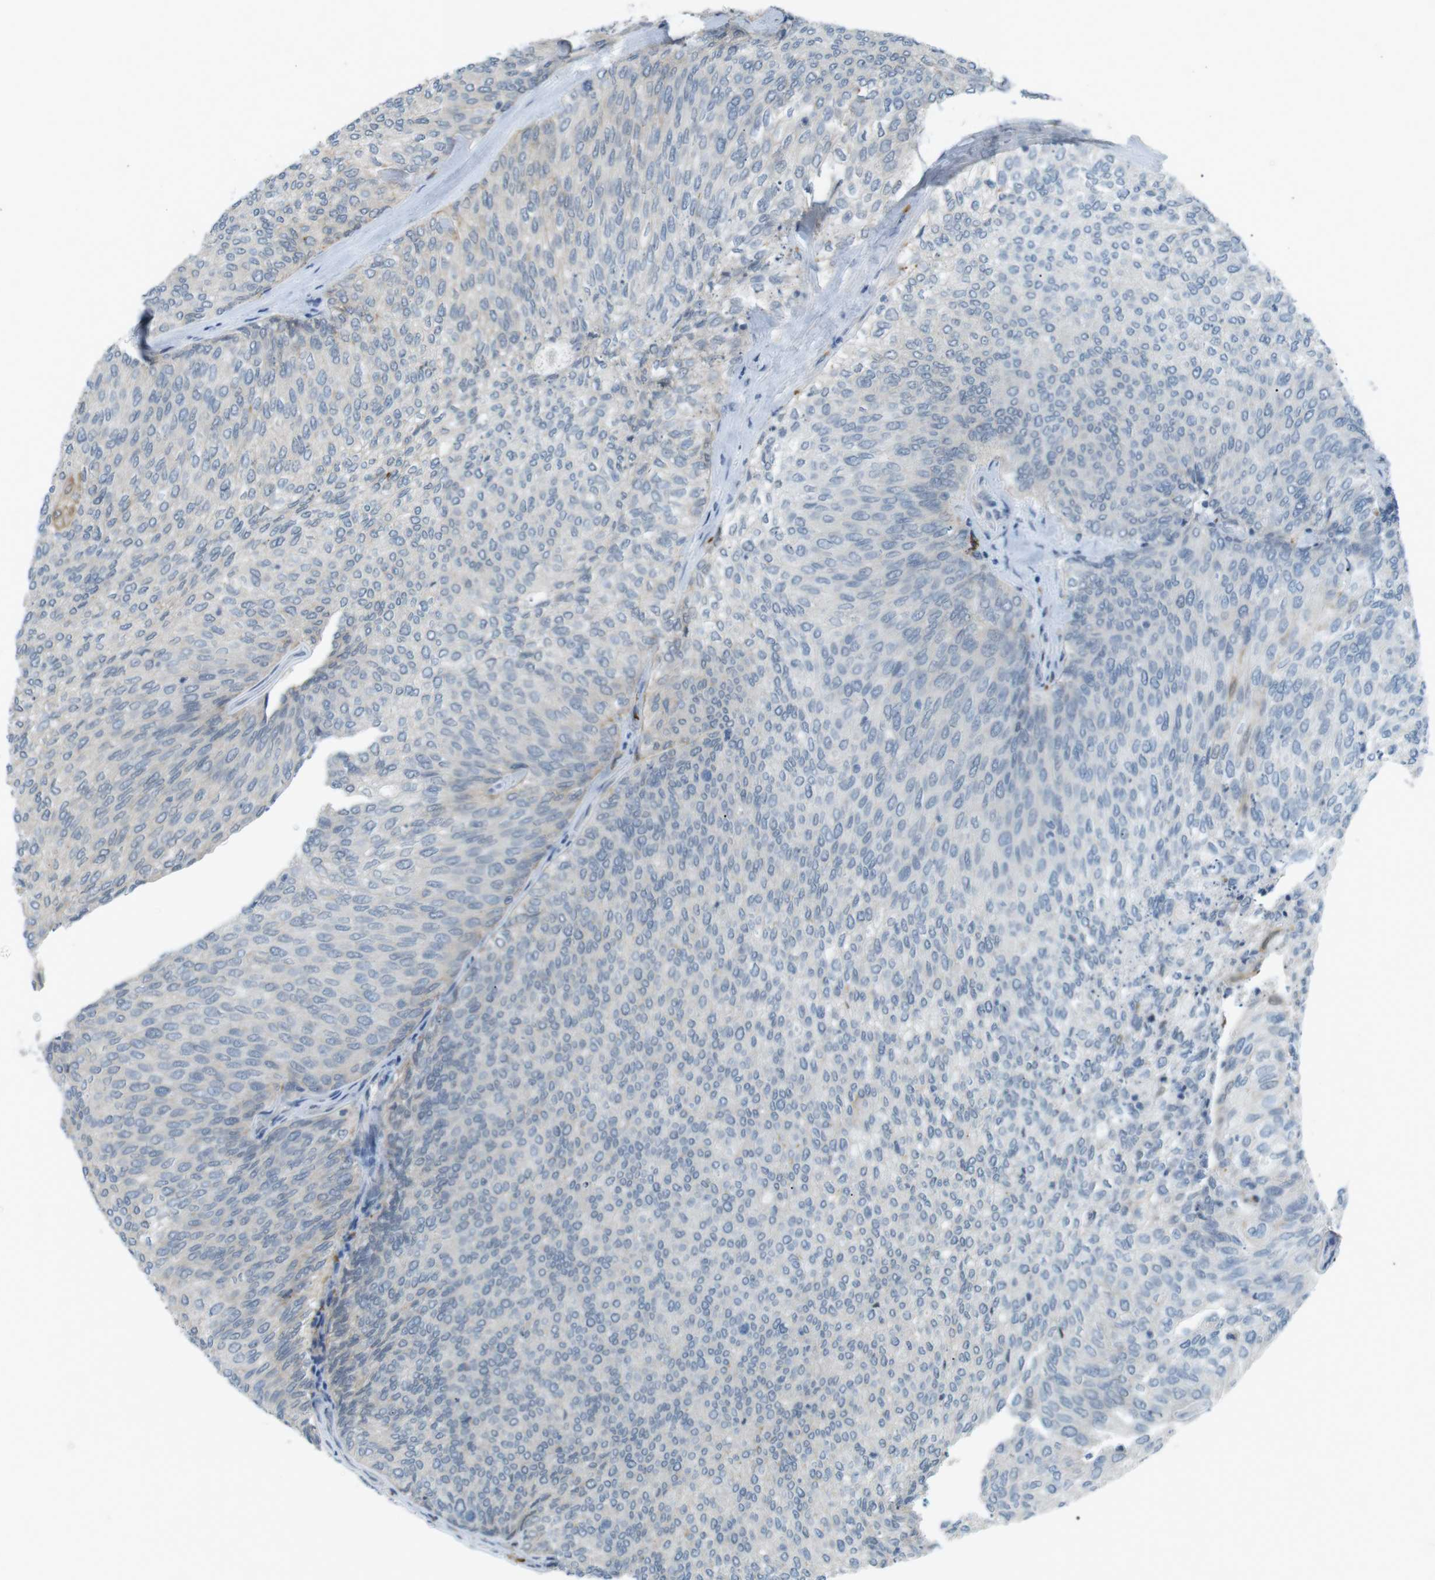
{"staining": {"intensity": "negative", "quantity": "none", "location": "none"}, "tissue": "urothelial cancer", "cell_type": "Tumor cells", "image_type": "cancer", "snomed": [{"axis": "morphology", "description": "Urothelial carcinoma, Low grade"}, {"axis": "topography", "description": "Urinary bladder"}], "caption": "The photomicrograph demonstrates no staining of tumor cells in urothelial cancer. Brightfield microscopy of IHC stained with DAB (brown) and hematoxylin (blue), captured at high magnification.", "gene": "RTN3", "patient": {"sex": "female", "age": 79}}